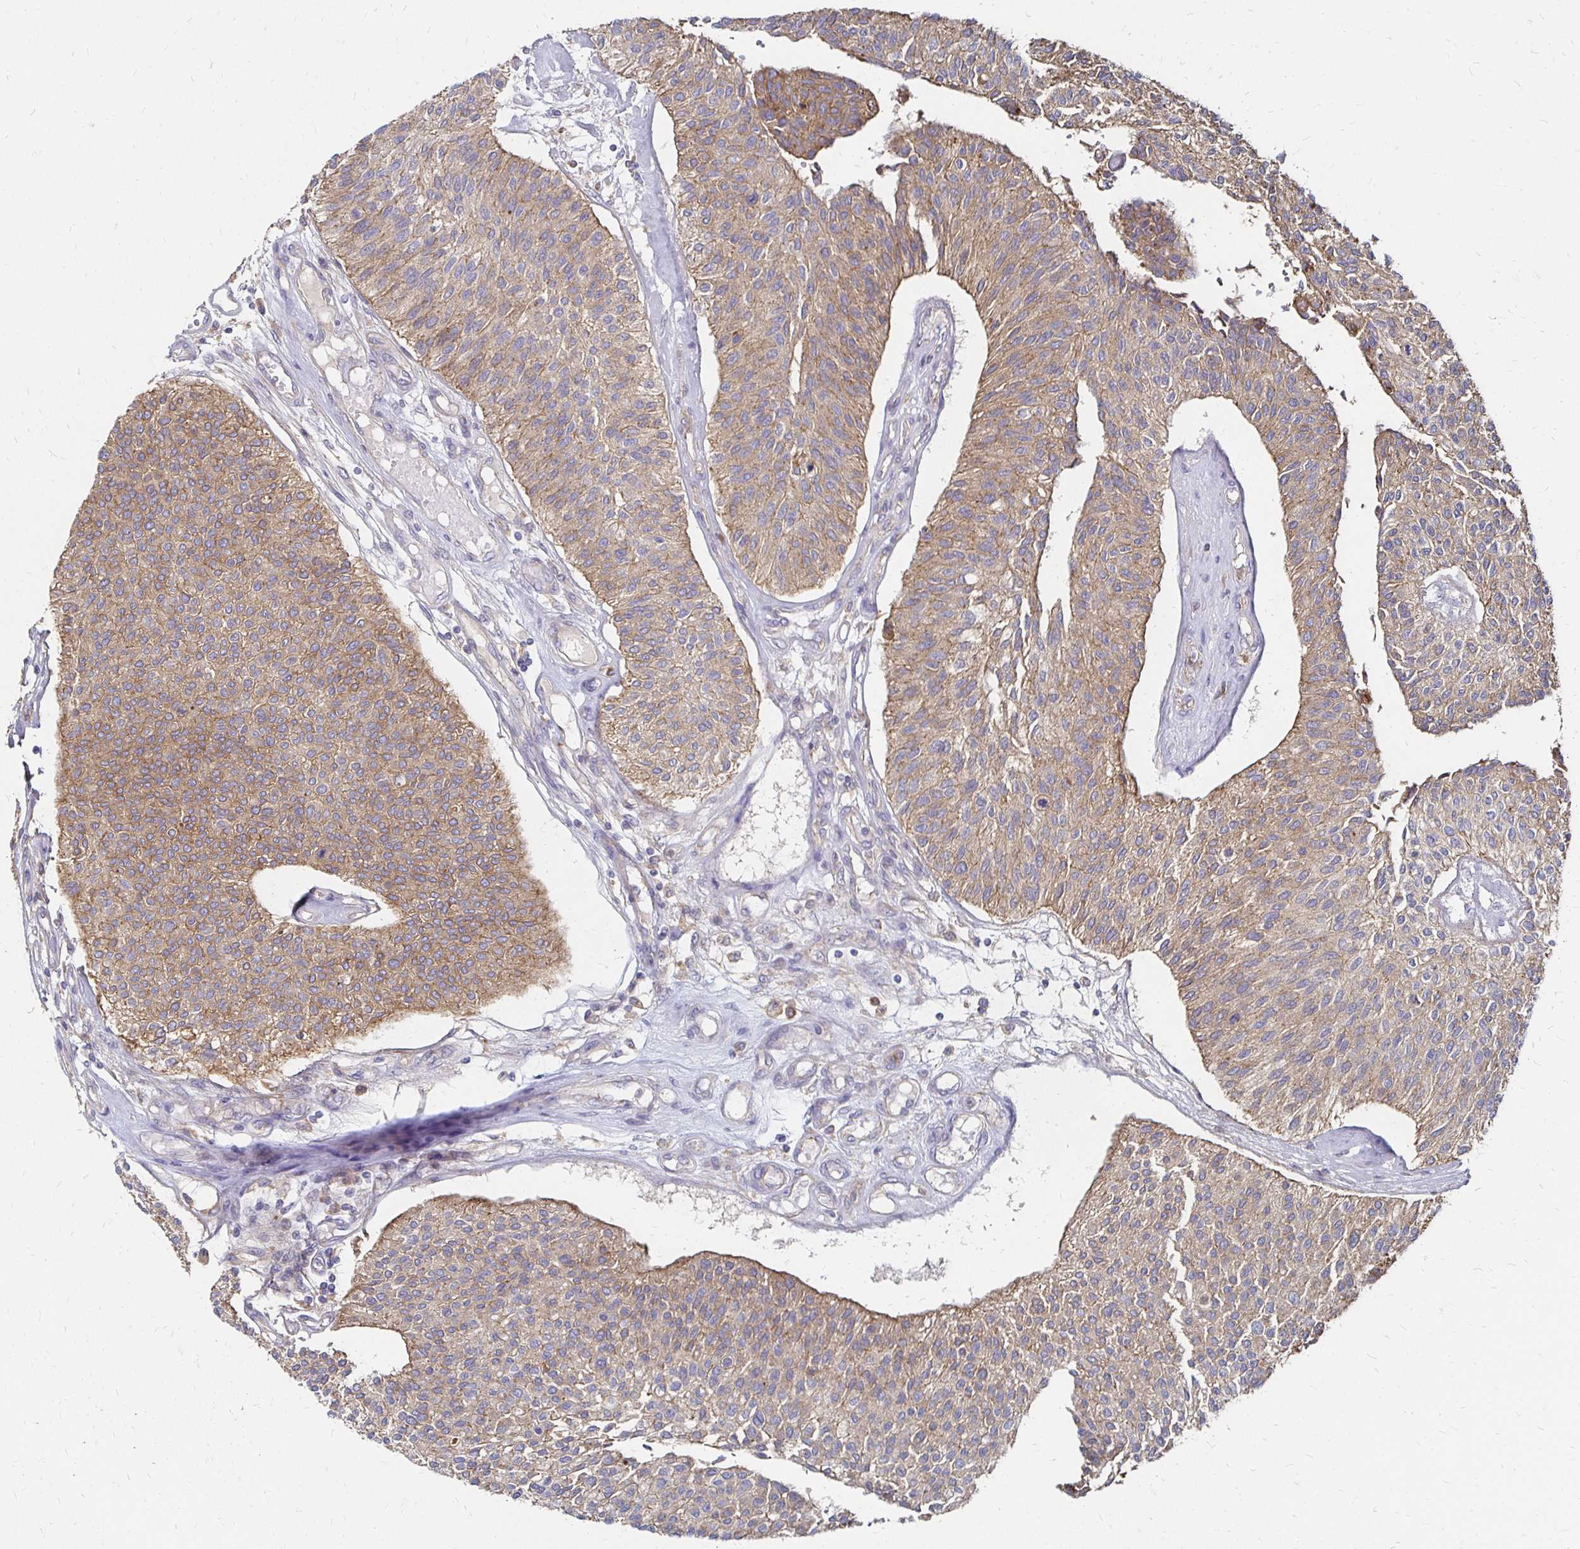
{"staining": {"intensity": "moderate", "quantity": ">75%", "location": "cytoplasmic/membranous"}, "tissue": "urothelial cancer", "cell_type": "Tumor cells", "image_type": "cancer", "snomed": [{"axis": "morphology", "description": "Urothelial carcinoma, NOS"}, {"axis": "topography", "description": "Urinary bladder"}], "caption": "Protein analysis of urothelial cancer tissue demonstrates moderate cytoplasmic/membranous expression in about >75% of tumor cells.", "gene": "NCSTN", "patient": {"sex": "male", "age": 55}}